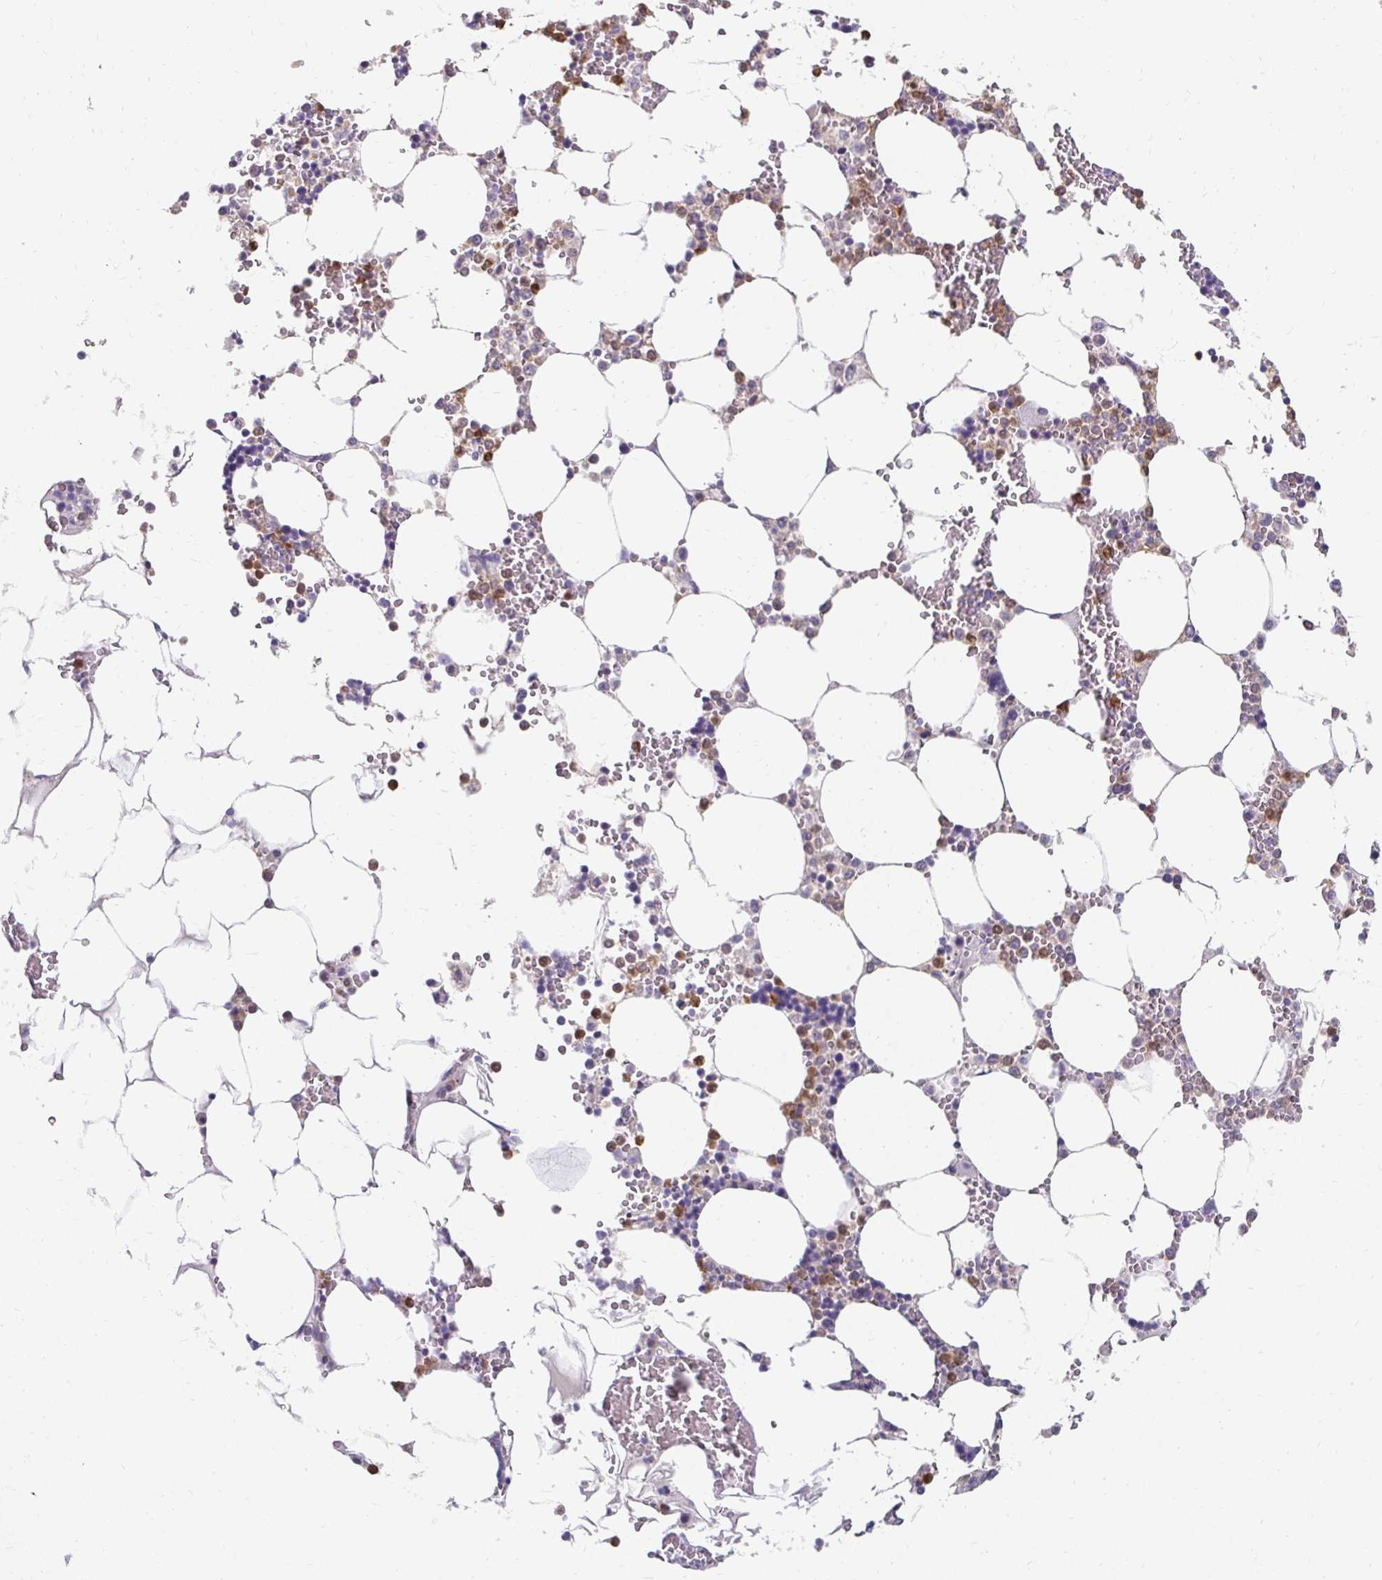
{"staining": {"intensity": "moderate", "quantity": "25%-75%", "location": "cytoplasmic/membranous"}, "tissue": "bone marrow", "cell_type": "Hematopoietic cells", "image_type": "normal", "snomed": [{"axis": "morphology", "description": "Normal tissue, NOS"}, {"axis": "topography", "description": "Bone marrow"}], "caption": "Unremarkable bone marrow demonstrates moderate cytoplasmic/membranous positivity in about 25%-75% of hematopoietic cells, visualized by immunohistochemistry.", "gene": "PADI2", "patient": {"sex": "male", "age": 64}}